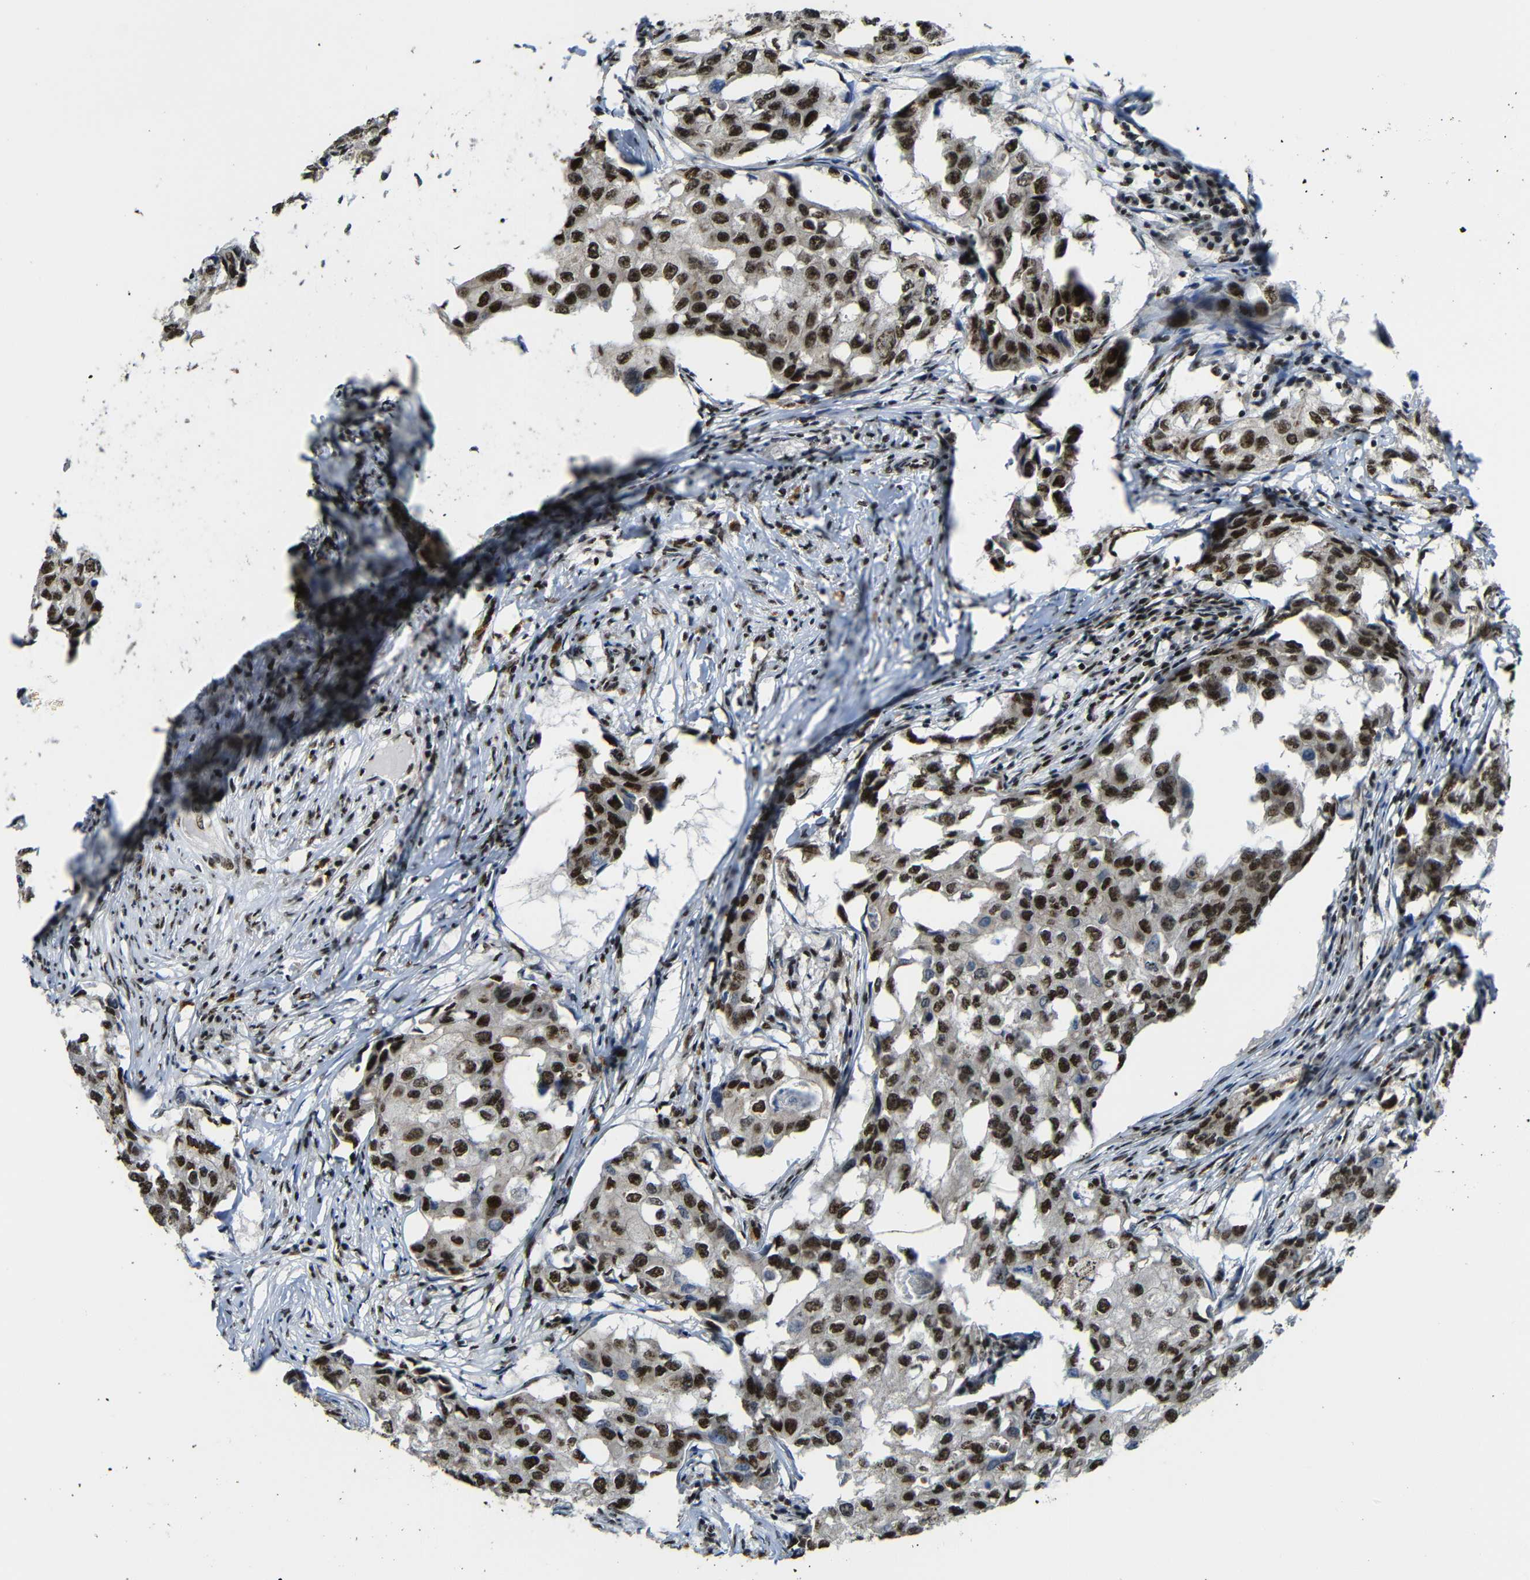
{"staining": {"intensity": "strong", "quantity": ">75%", "location": "cytoplasmic/membranous,nuclear"}, "tissue": "breast cancer", "cell_type": "Tumor cells", "image_type": "cancer", "snomed": [{"axis": "morphology", "description": "Duct carcinoma"}, {"axis": "topography", "description": "Breast"}], "caption": "An image of human breast infiltrating ductal carcinoma stained for a protein displays strong cytoplasmic/membranous and nuclear brown staining in tumor cells. The staining was performed using DAB (3,3'-diaminobenzidine) to visualize the protein expression in brown, while the nuclei were stained in blue with hematoxylin (Magnification: 20x).", "gene": "TCF7L2", "patient": {"sex": "female", "age": 27}}